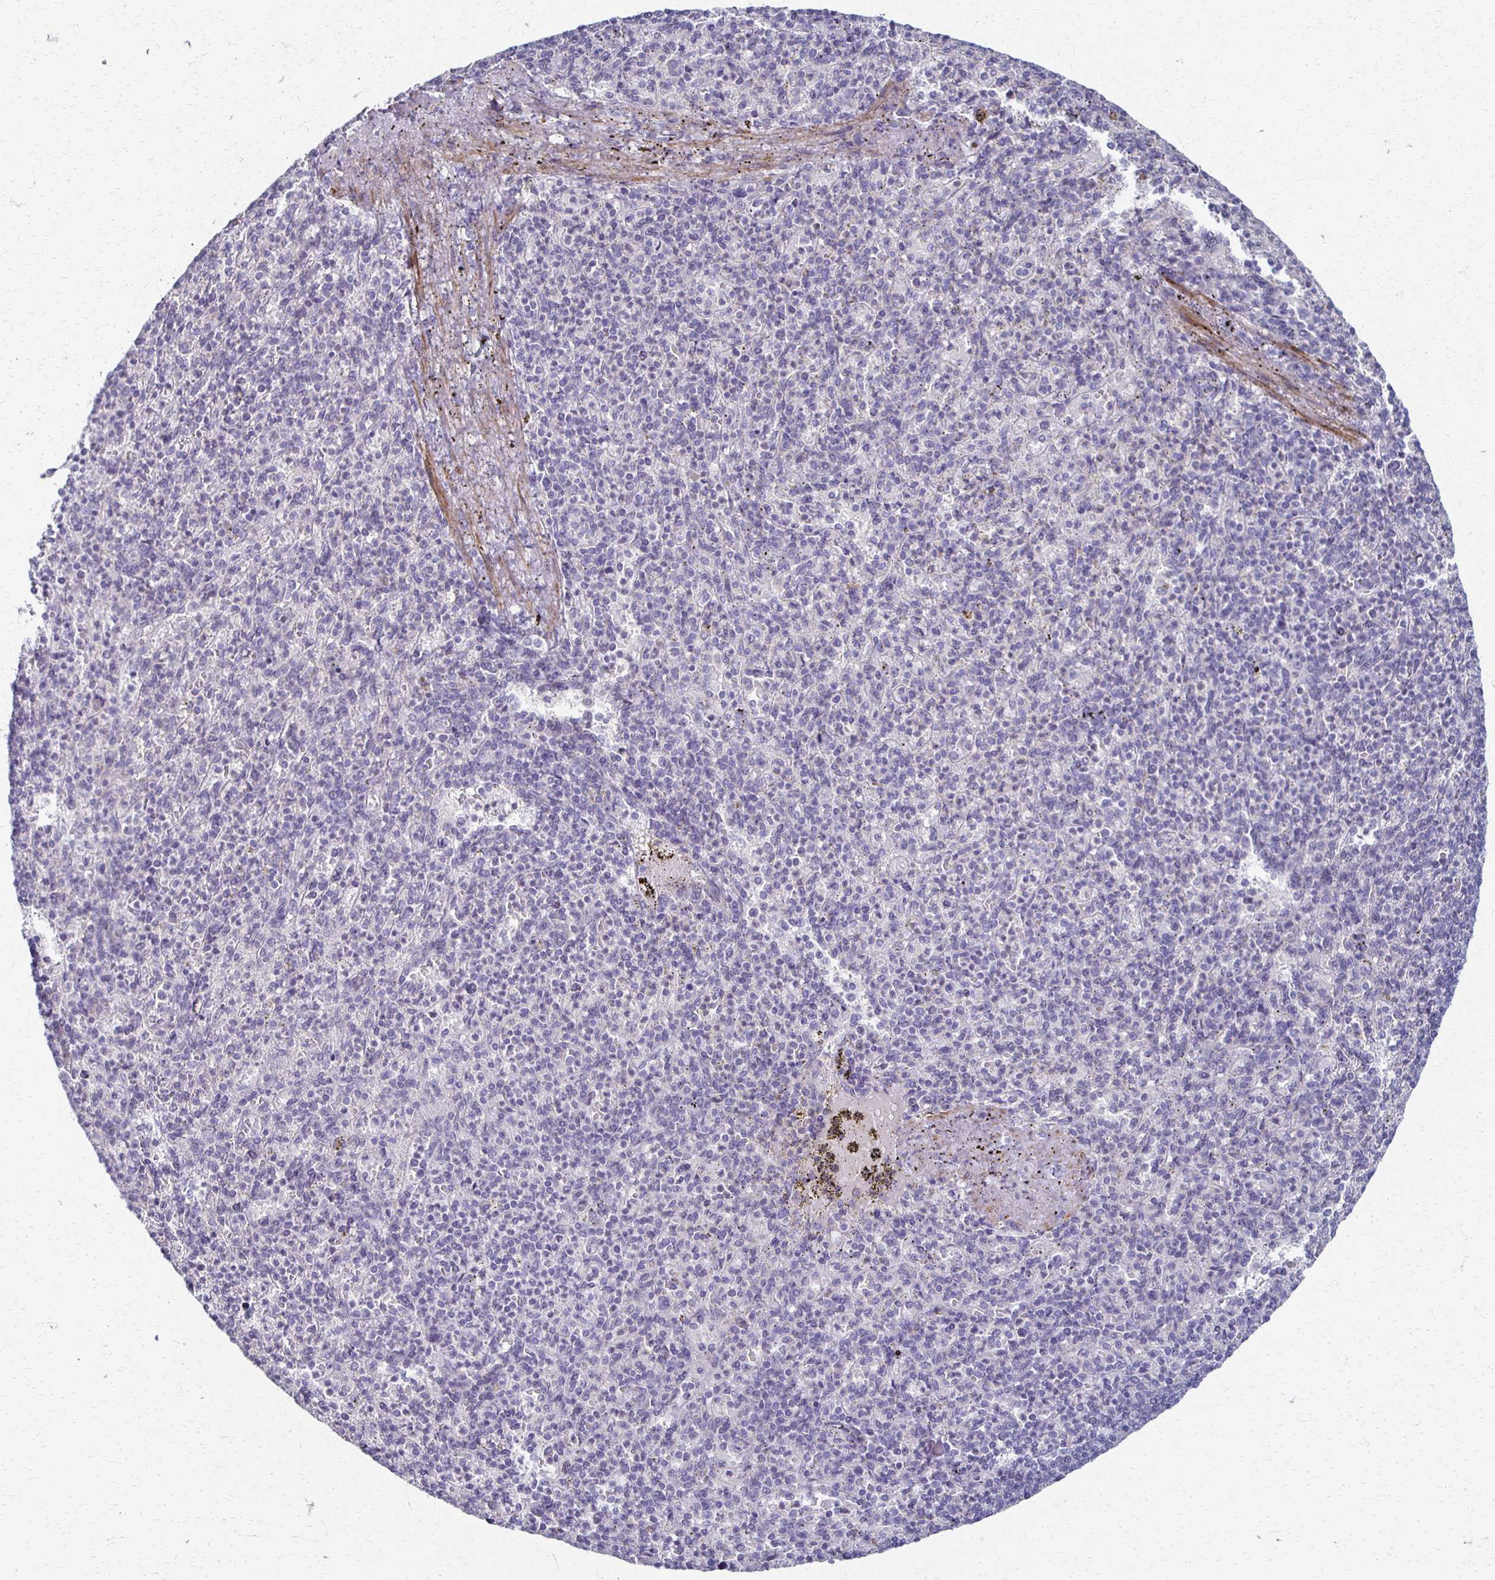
{"staining": {"intensity": "negative", "quantity": "none", "location": "none"}, "tissue": "spleen", "cell_type": "Cells in red pulp", "image_type": "normal", "snomed": [{"axis": "morphology", "description": "Normal tissue, NOS"}, {"axis": "topography", "description": "Spleen"}], "caption": "Protein analysis of unremarkable spleen exhibits no significant staining in cells in red pulp.", "gene": "FOXO4", "patient": {"sex": "female", "age": 74}}